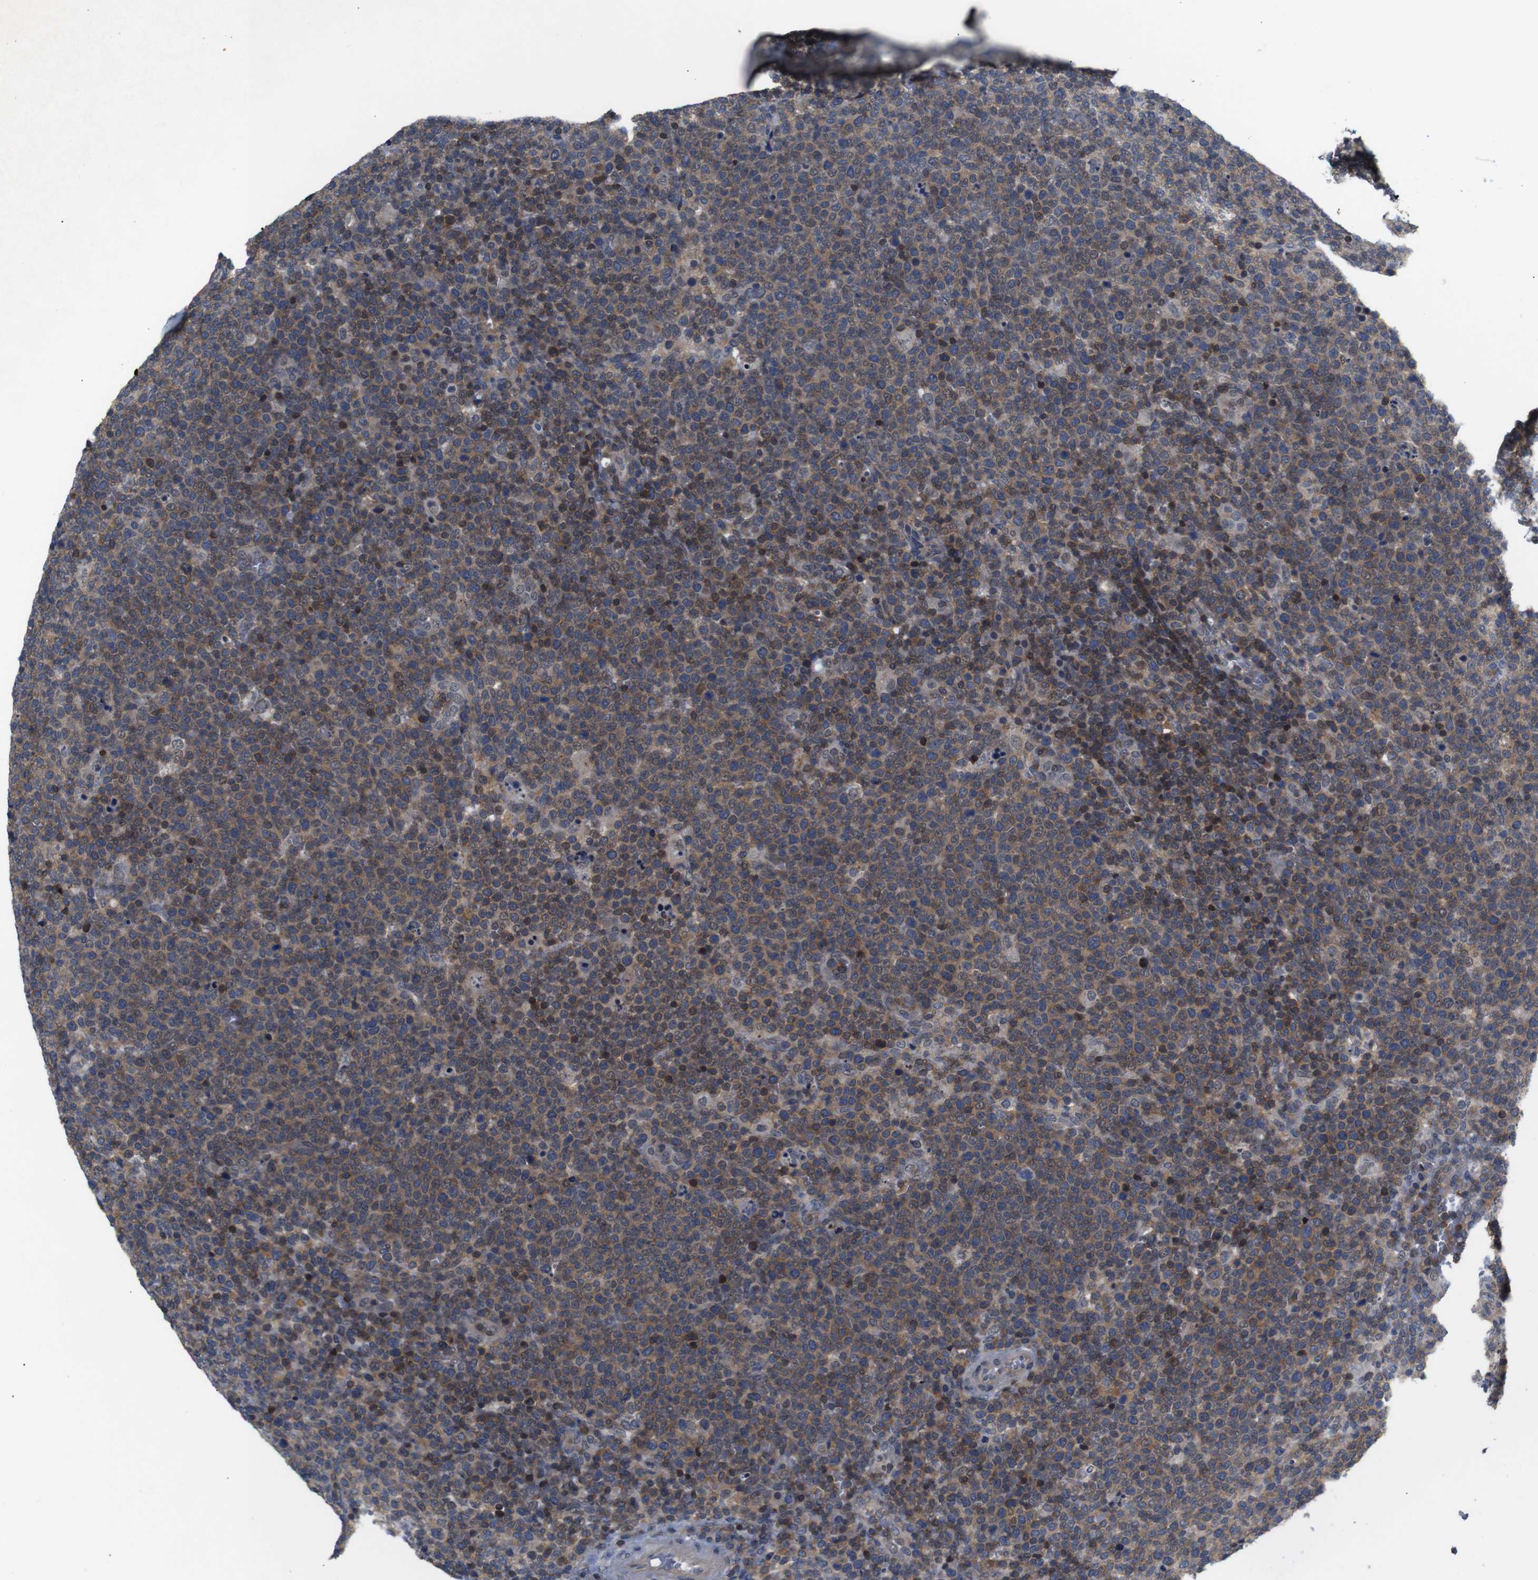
{"staining": {"intensity": "weak", "quantity": ">75%", "location": "cytoplasmic/membranous,nuclear"}, "tissue": "lymphoma", "cell_type": "Tumor cells", "image_type": "cancer", "snomed": [{"axis": "morphology", "description": "Malignant lymphoma, non-Hodgkin's type, High grade"}, {"axis": "topography", "description": "Lymph node"}], "caption": "Immunohistochemistry photomicrograph of human high-grade malignant lymphoma, non-Hodgkin's type stained for a protein (brown), which demonstrates low levels of weak cytoplasmic/membranous and nuclear positivity in approximately >75% of tumor cells.", "gene": "BRWD3", "patient": {"sex": "male", "age": 61}}